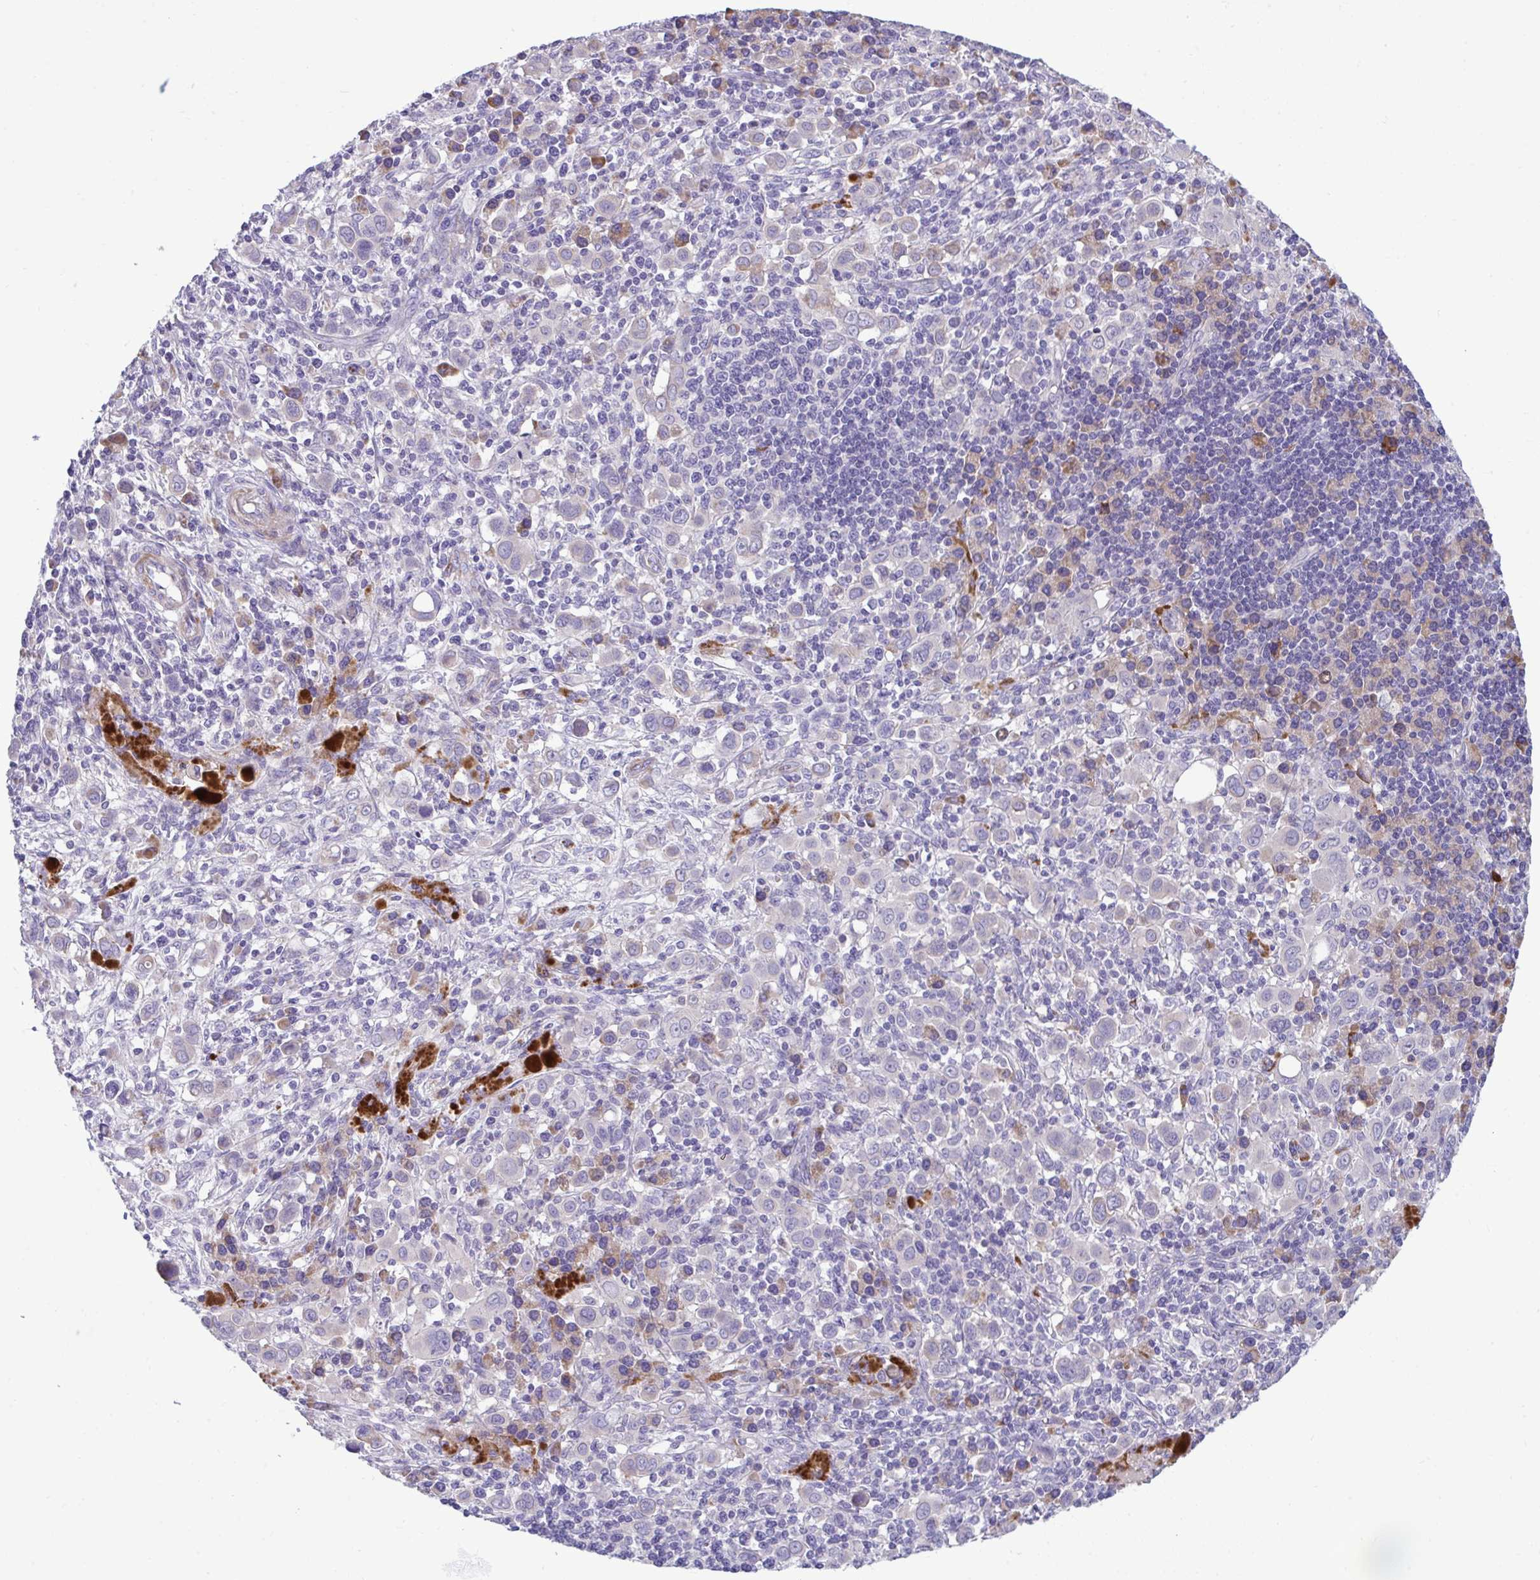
{"staining": {"intensity": "negative", "quantity": "none", "location": "none"}, "tissue": "stomach cancer", "cell_type": "Tumor cells", "image_type": "cancer", "snomed": [{"axis": "morphology", "description": "Adenocarcinoma, NOS"}, {"axis": "topography", "description": "Stomach, upper"}], "caption": "Adenocarcinoma (stomach) was stained to show a protein in brown. There is no significant staining in tumor cells.", "gene": "PIGZ", "patient": {"sex": "male", "age": 75}}